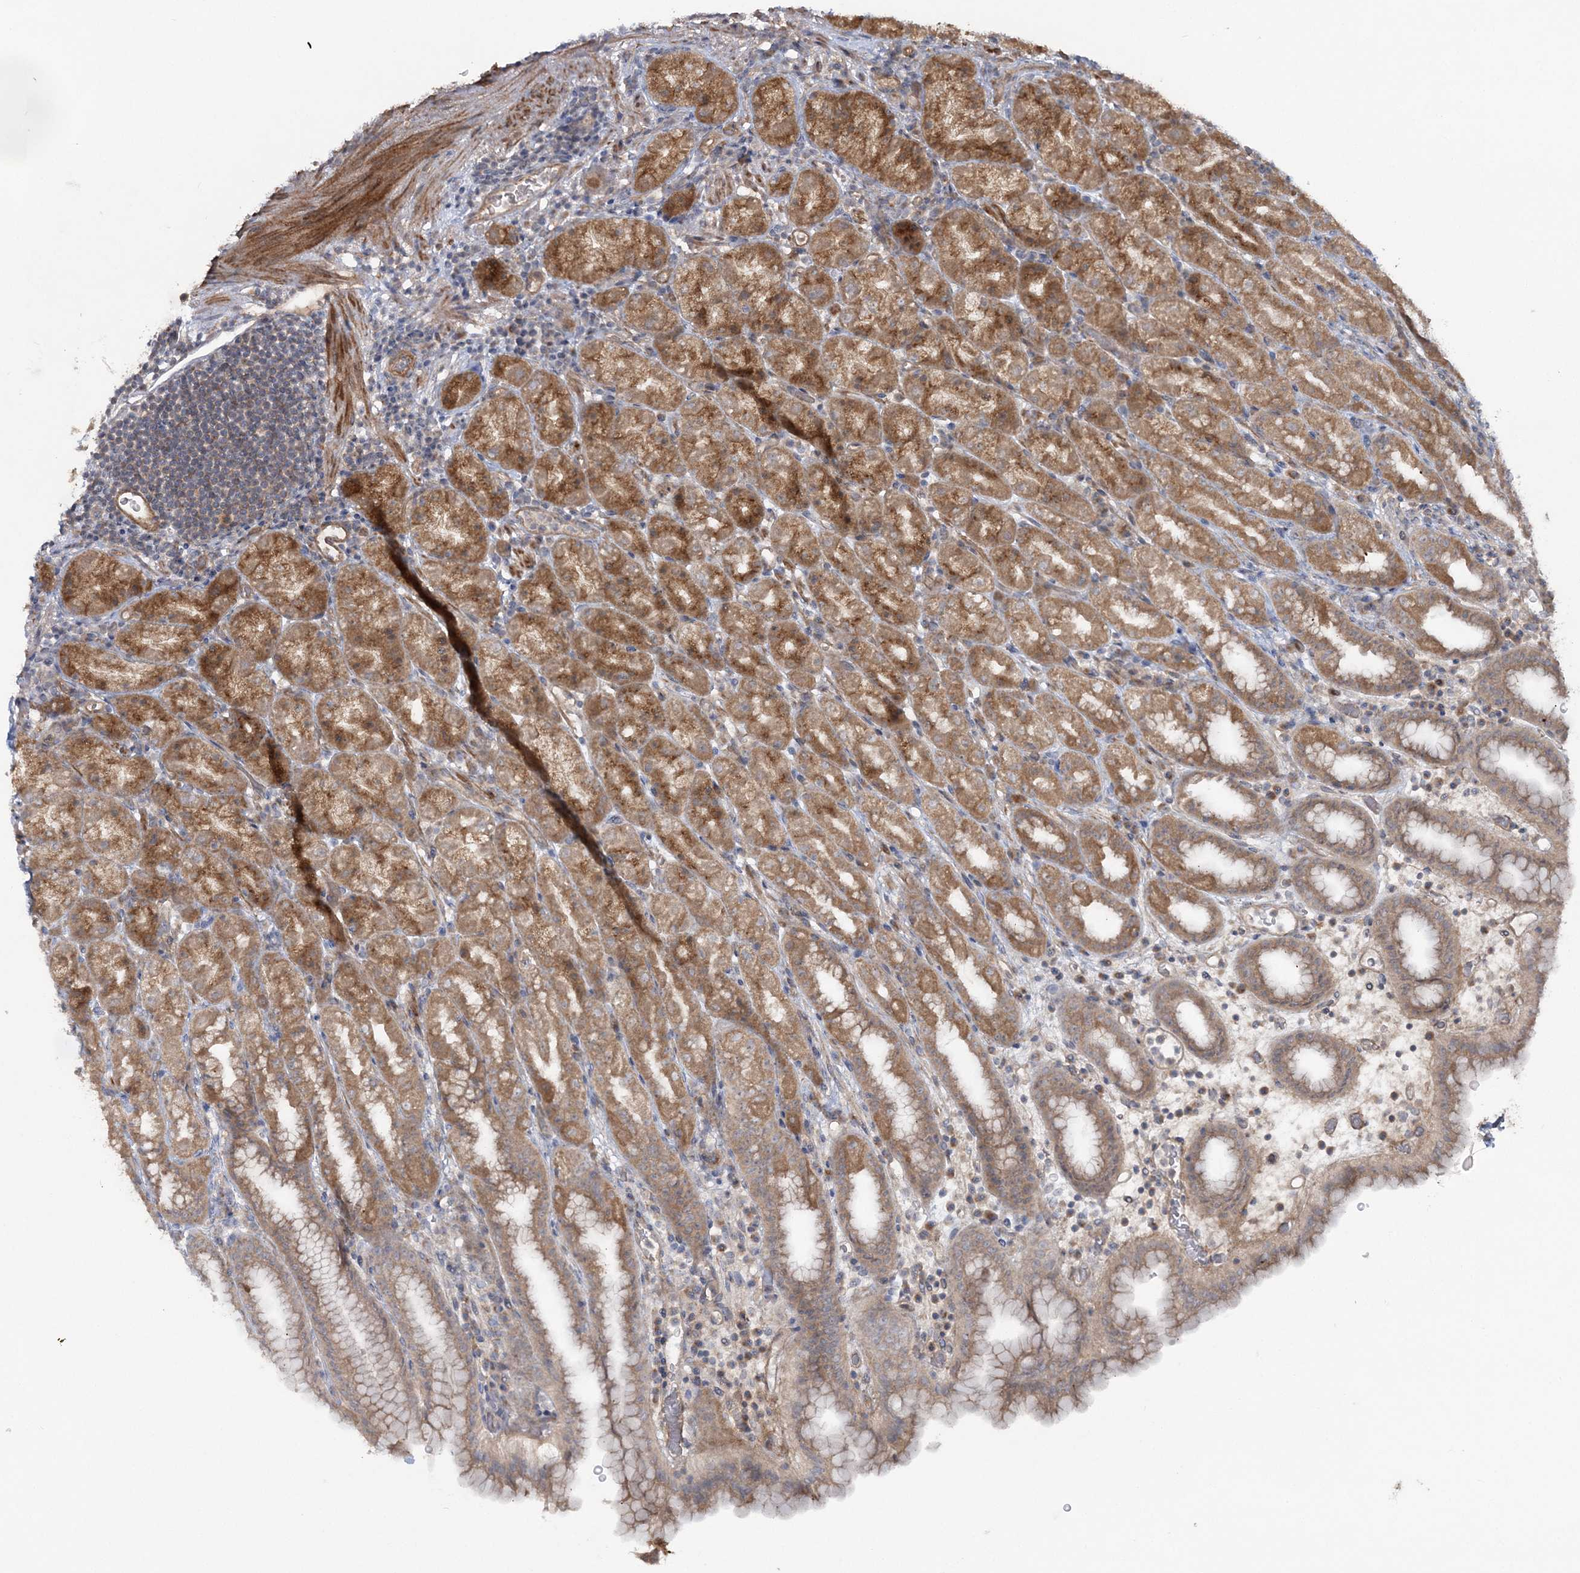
{"staining": {"intensity": "moderate", "quantity": ">75%", "location": "cytoplasmic/membranous"}, "tissue": "stomach", "cell_type": "Glandular cells", "image_type": "normal", "snomed": [{"axis": "morphology", "description": "Normal tissue, NOS"}, {"axis": "topography", "description": "Stomach, upper"}], "caption": "IHC (DAB) staining of normal human stomach demonstrates moderate cytoplasmic/membranous protein staining in about >75% of glandular cells. (DAB = brown stain, brightfield microscopy at high magnification).", "gene": "MOCS2", "patient": {"sex": "male", "age": 68}}